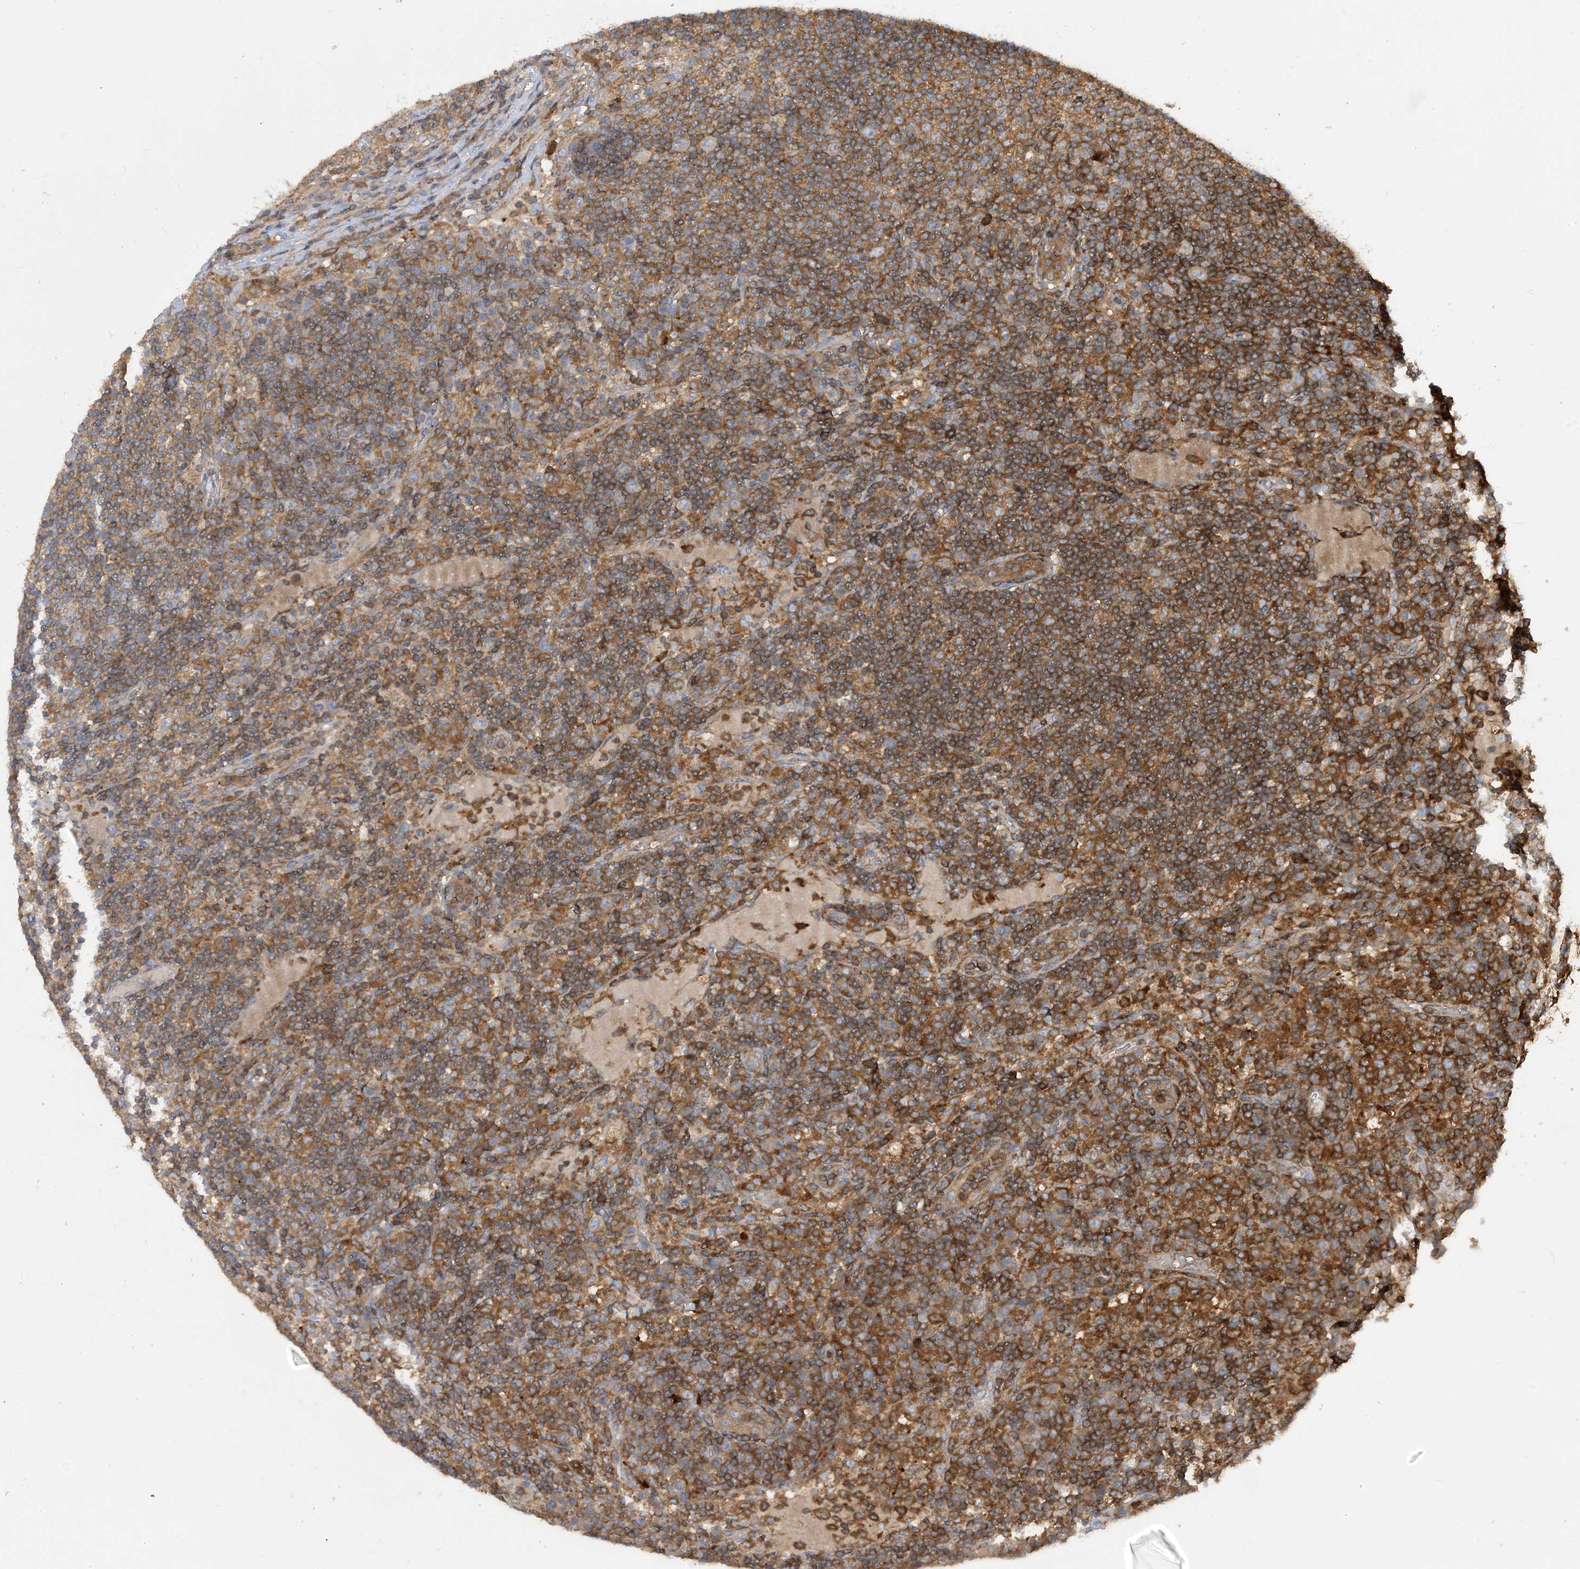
{"staining": {"intensity": "negative", "quantity": "none", "location": "none"}, "tissue": "lymph node", "cell_type": "Germinal center cells", "image_type": "normal", "snomed": [{"axis": "morphology", "description": "Normal tissue, NOS"}, {"axis": "topography", "description": "Lymph node"}], "caption": "Photomicrograph shows no protein expression in germinal center cells of normal lymph node.", "gene": "SFMBT2", "patient": {"sex": "female", "age": 53}}